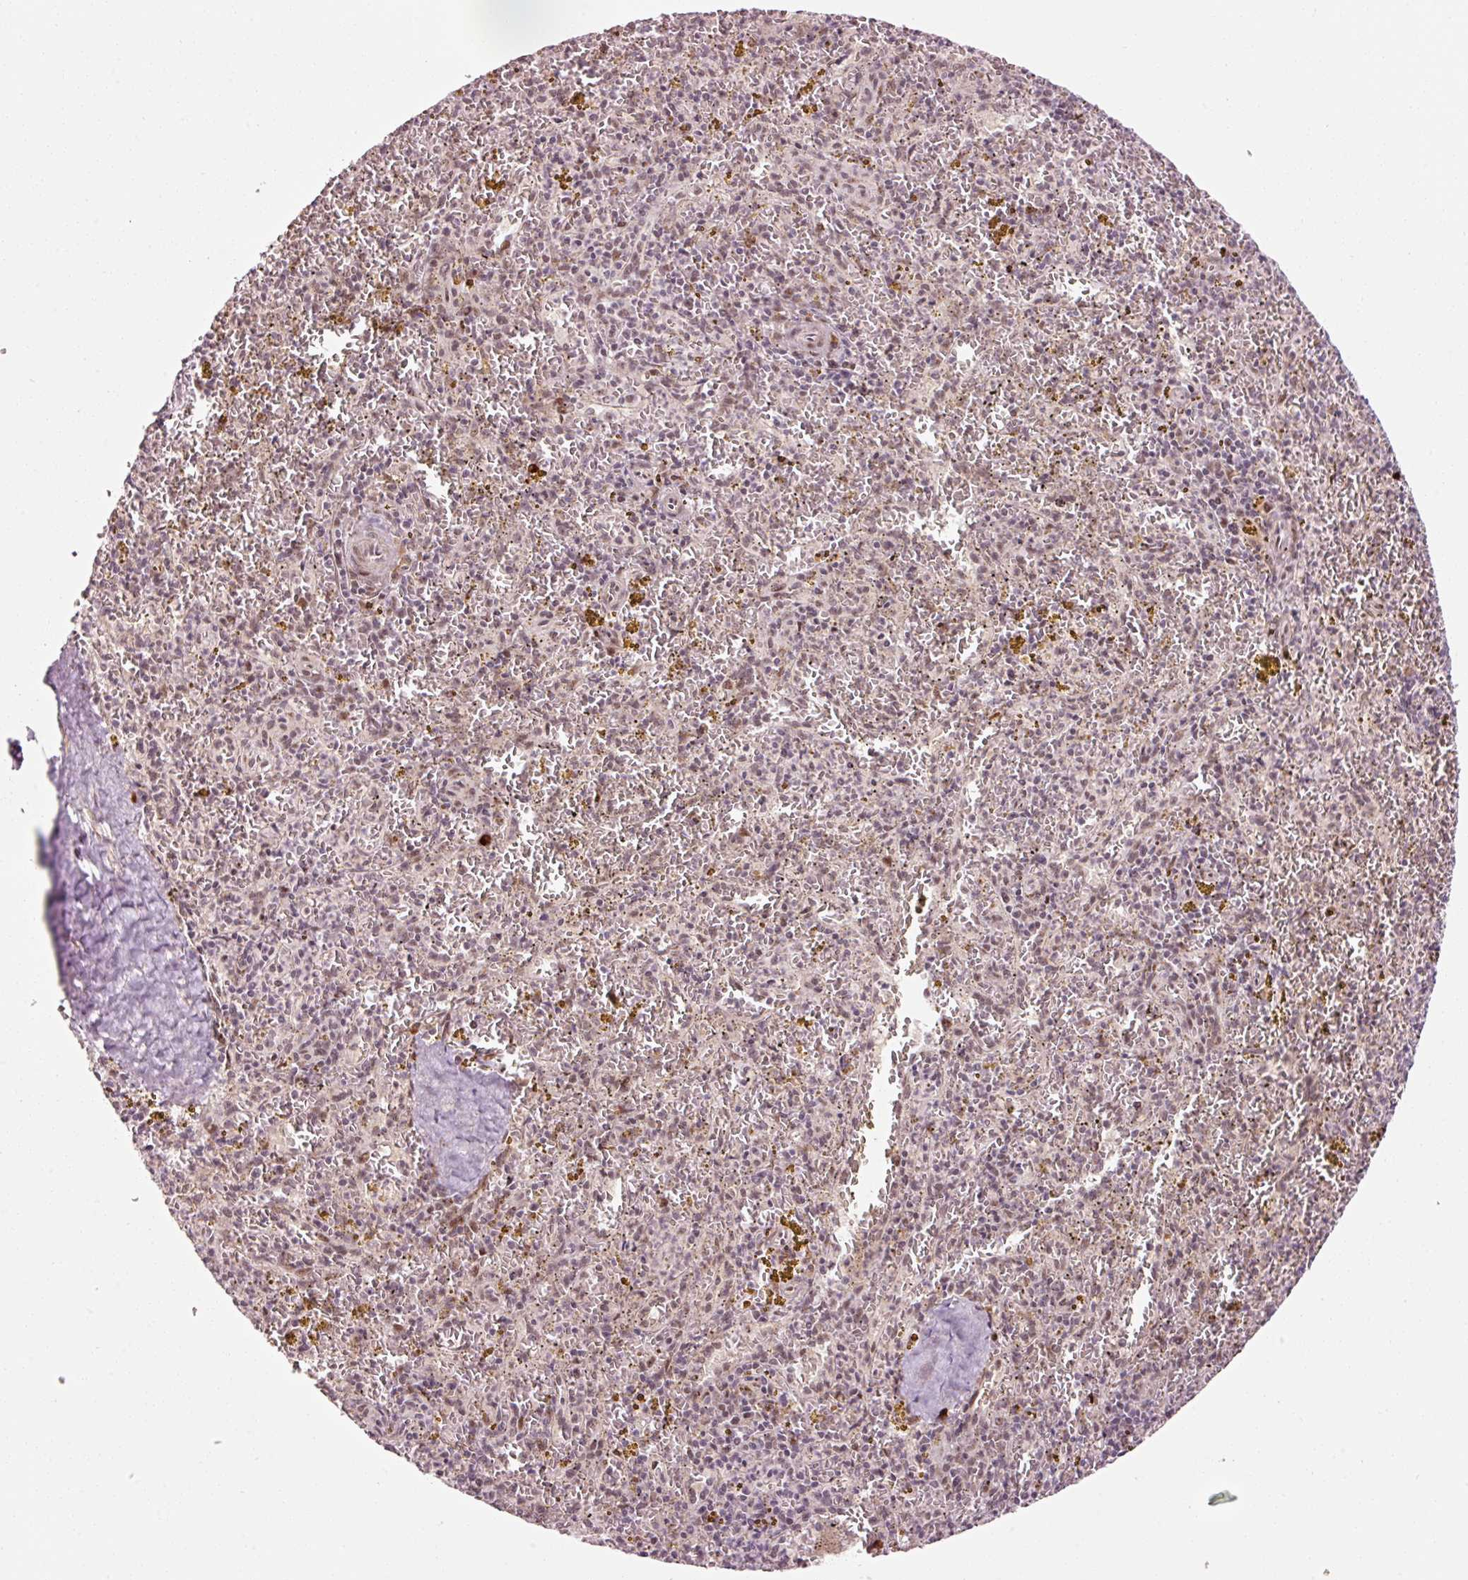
{"staining": {"intensity": "negative", "quantity": "none", "location": "none"}, "tissue": "spleen", "cell_type": "Cells in red pulp", "image_type": "normal", "snomed": [{"axis": "morphology", "description": "Normal tissue, NOS"}, {"axis": "topography", "description": "Spleen"}], "caption": "This micrograph is of unremarkable spleen stained with immunohistochemistry to label a protein in brown with the nuclei are counter-stained blue. There is no staining in cells in red pulp.", "gene": "ANKRD20A1", "patient": {"sex": "male", "age": 57}}